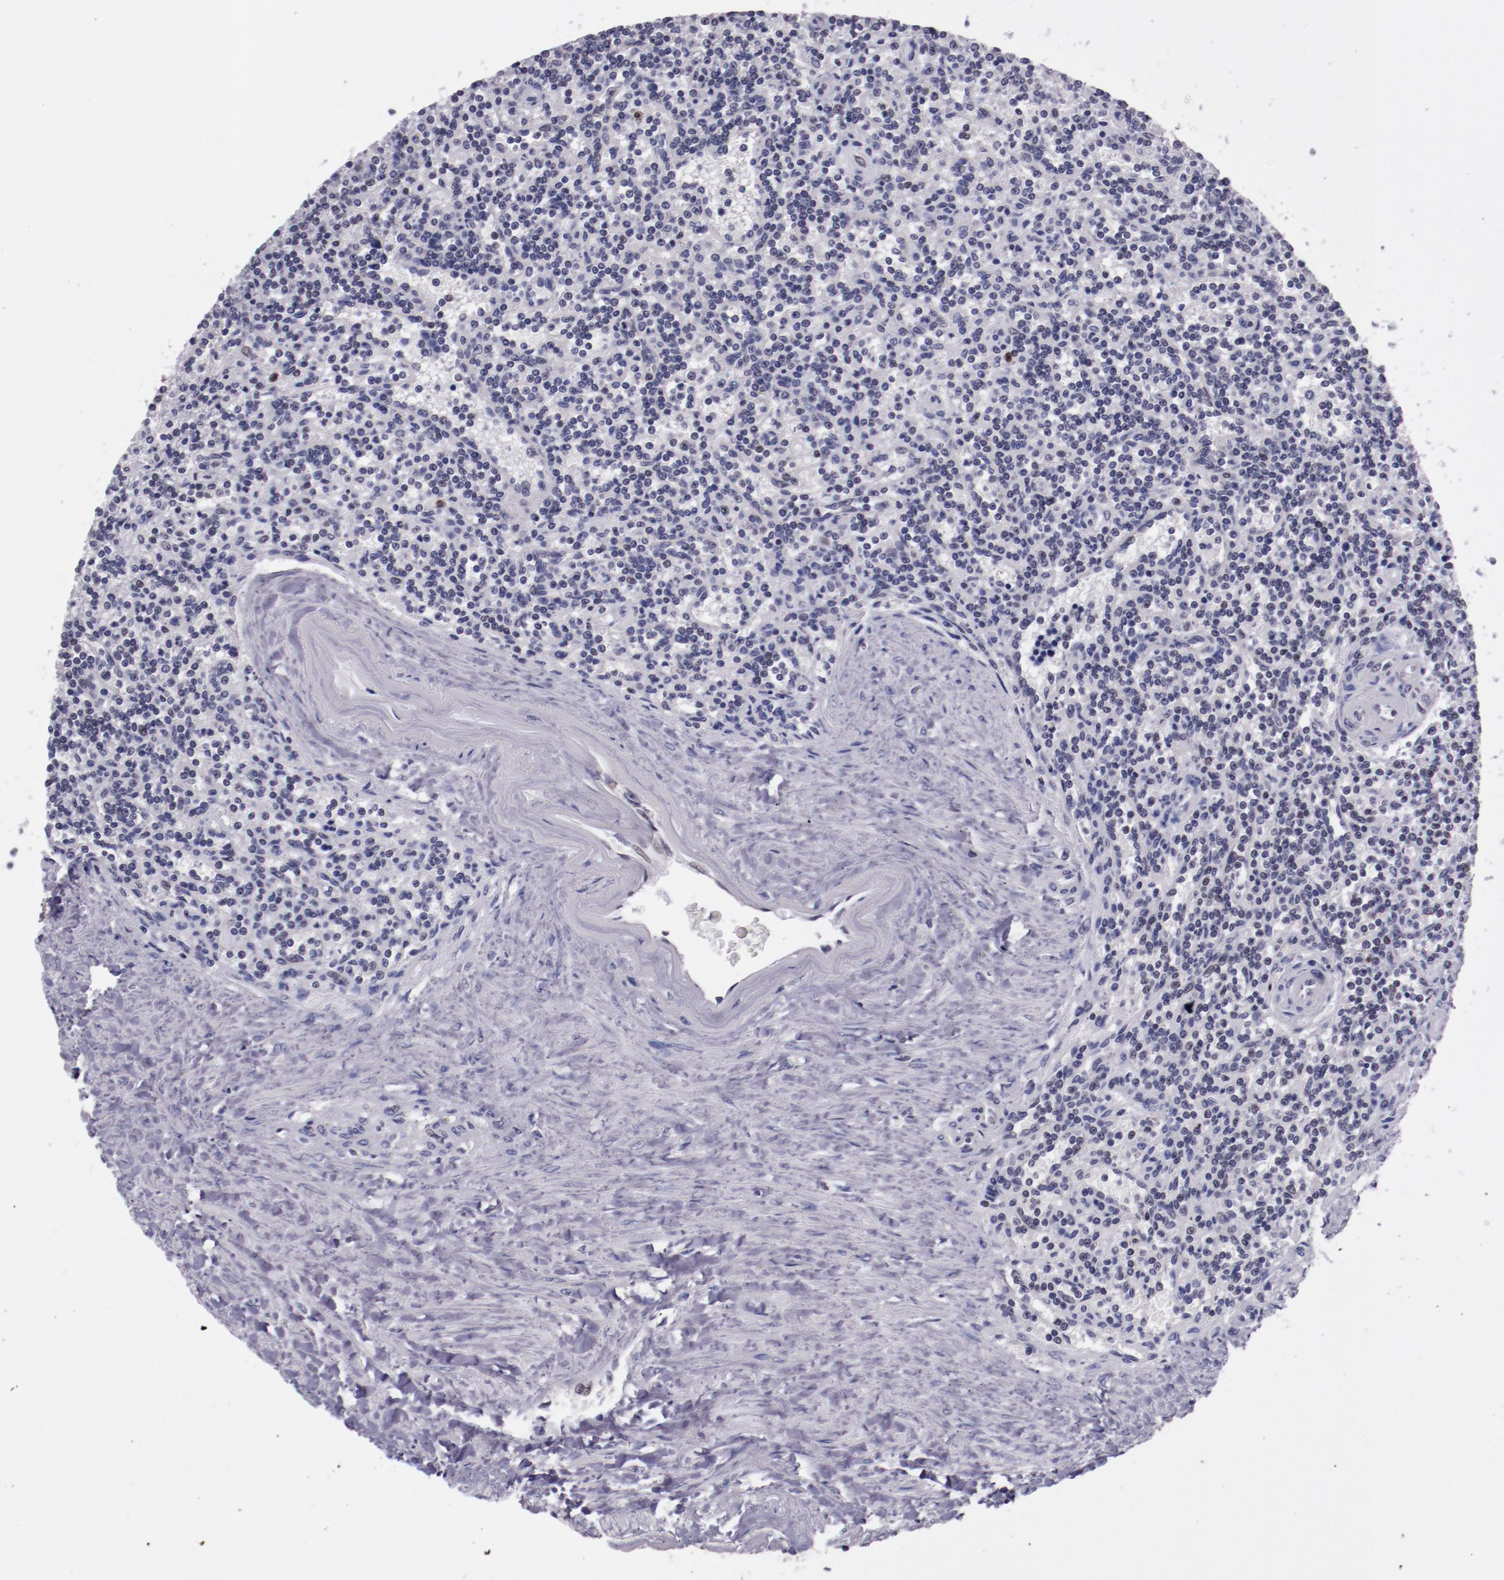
{"staining": {"intensity": "negative", "quantity": "none", "location": "none"}, "tissue": "lymphoma", "cell_type": "Tumor cells", "image_type": "cancer", "snomed": [{"axis": "morphology", "description": "Malignant lymphoma, non-Hodgkin's type, Low grade"}, {"axis": "topography", "description": "Spleen"}], "caption": "The immunohistochemistry photomicrograph has no significant expression in tumor cells of lymphoma tissue.", "gene": "ELF1", "patient": {"sex": "male", "age": 73}}